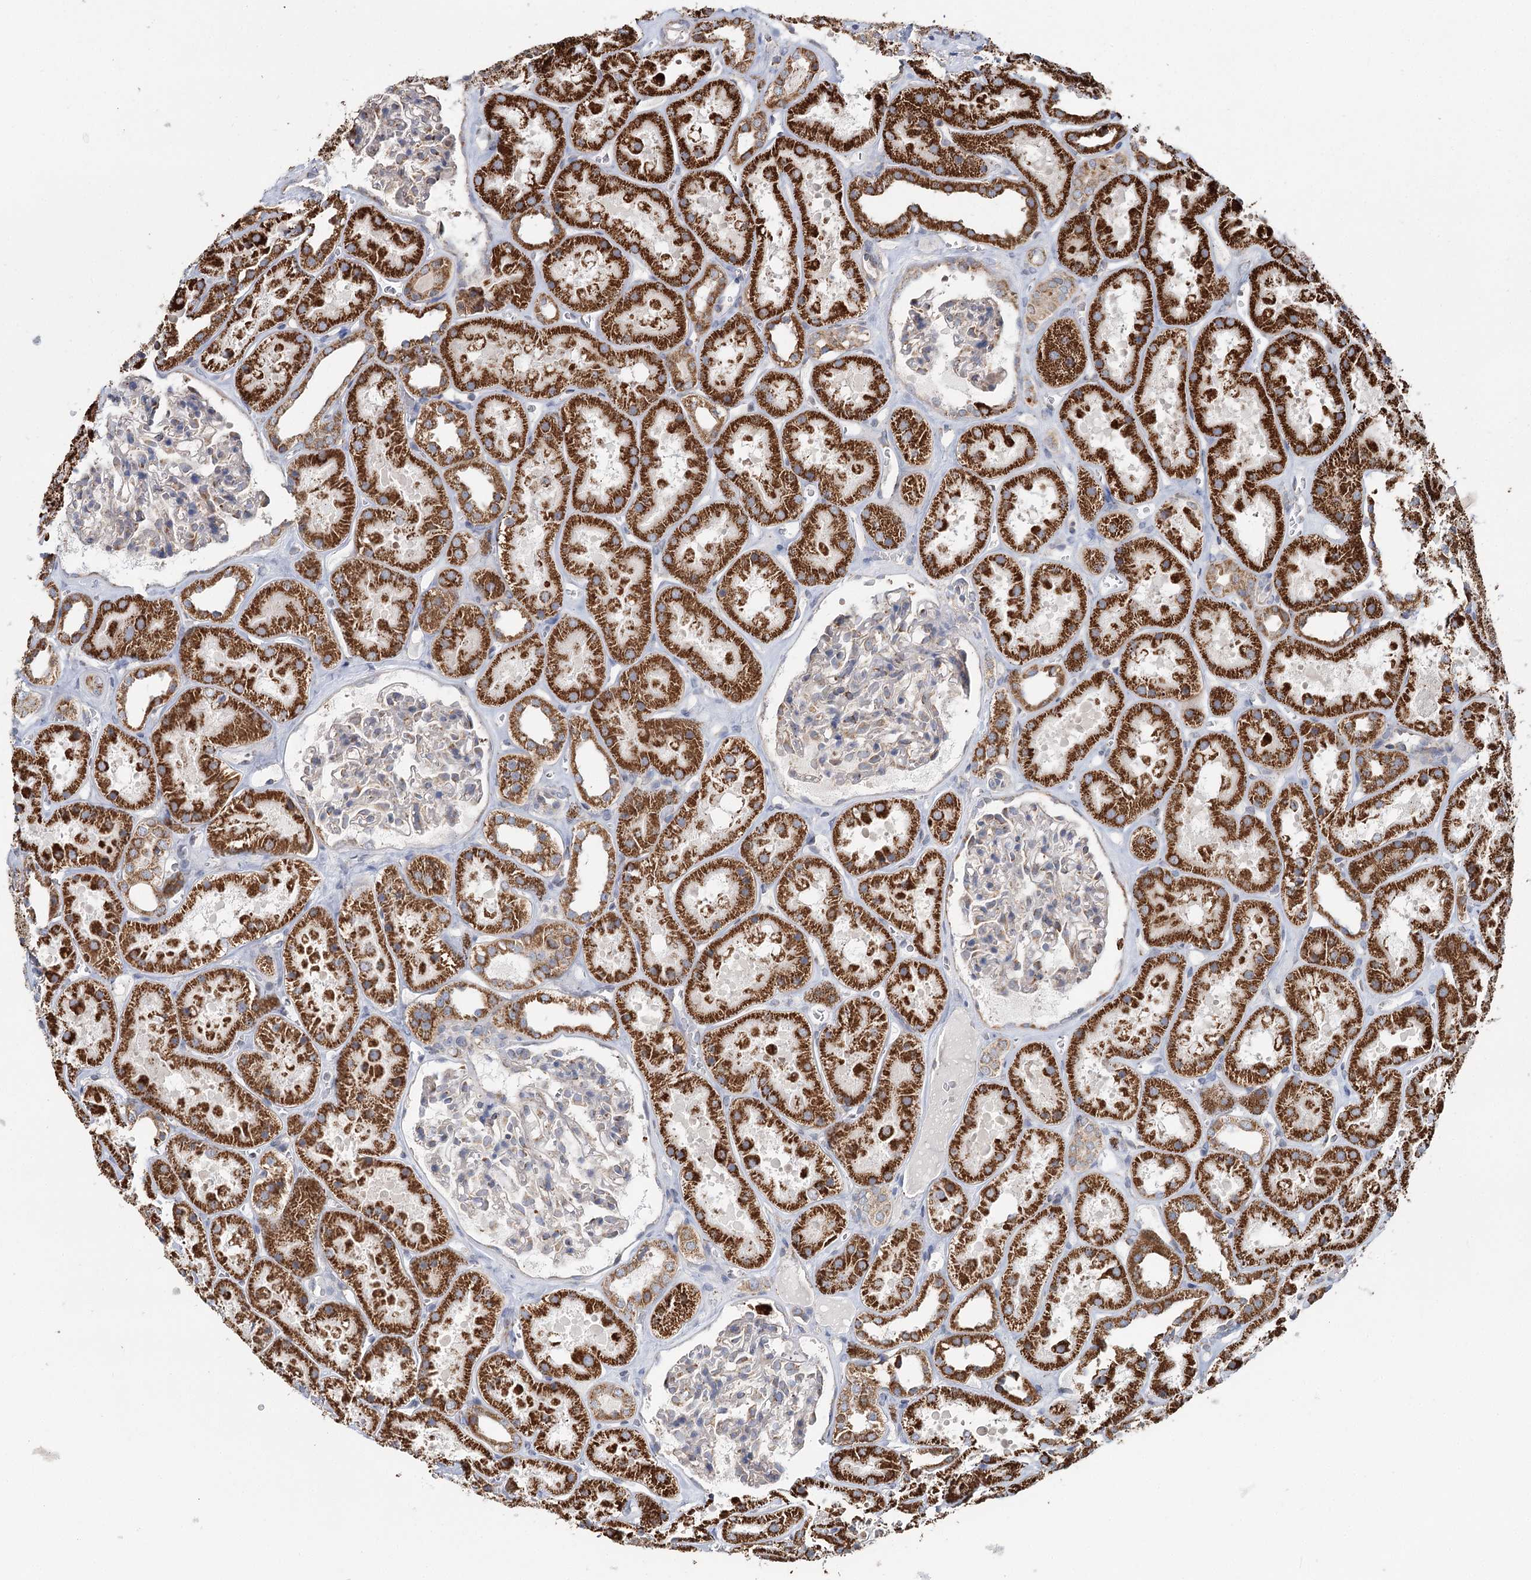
{"staining": {"intensity": "weak", "quantity": "25%-75%", "location": "cytoplasmic/membranous"}, "tissue": "kidney", "cell_type": "Cells in glomeruli", "image_type": "normal", "snomed": [{"axis": "morphology", "description": "Normal tissue, NOS"}, {"axis": "topography", "description": "Kidney"}], "caption": "Cells in glomeruli show low levels of weak cytoplasmic/membranous positivity in about 25%-75% of cells in normal human kidney. (DAB = brown stain, brightfield microscopy at high magnification).", "gene": "APH1A", "patient": {"sex": "female", "age": 41}}